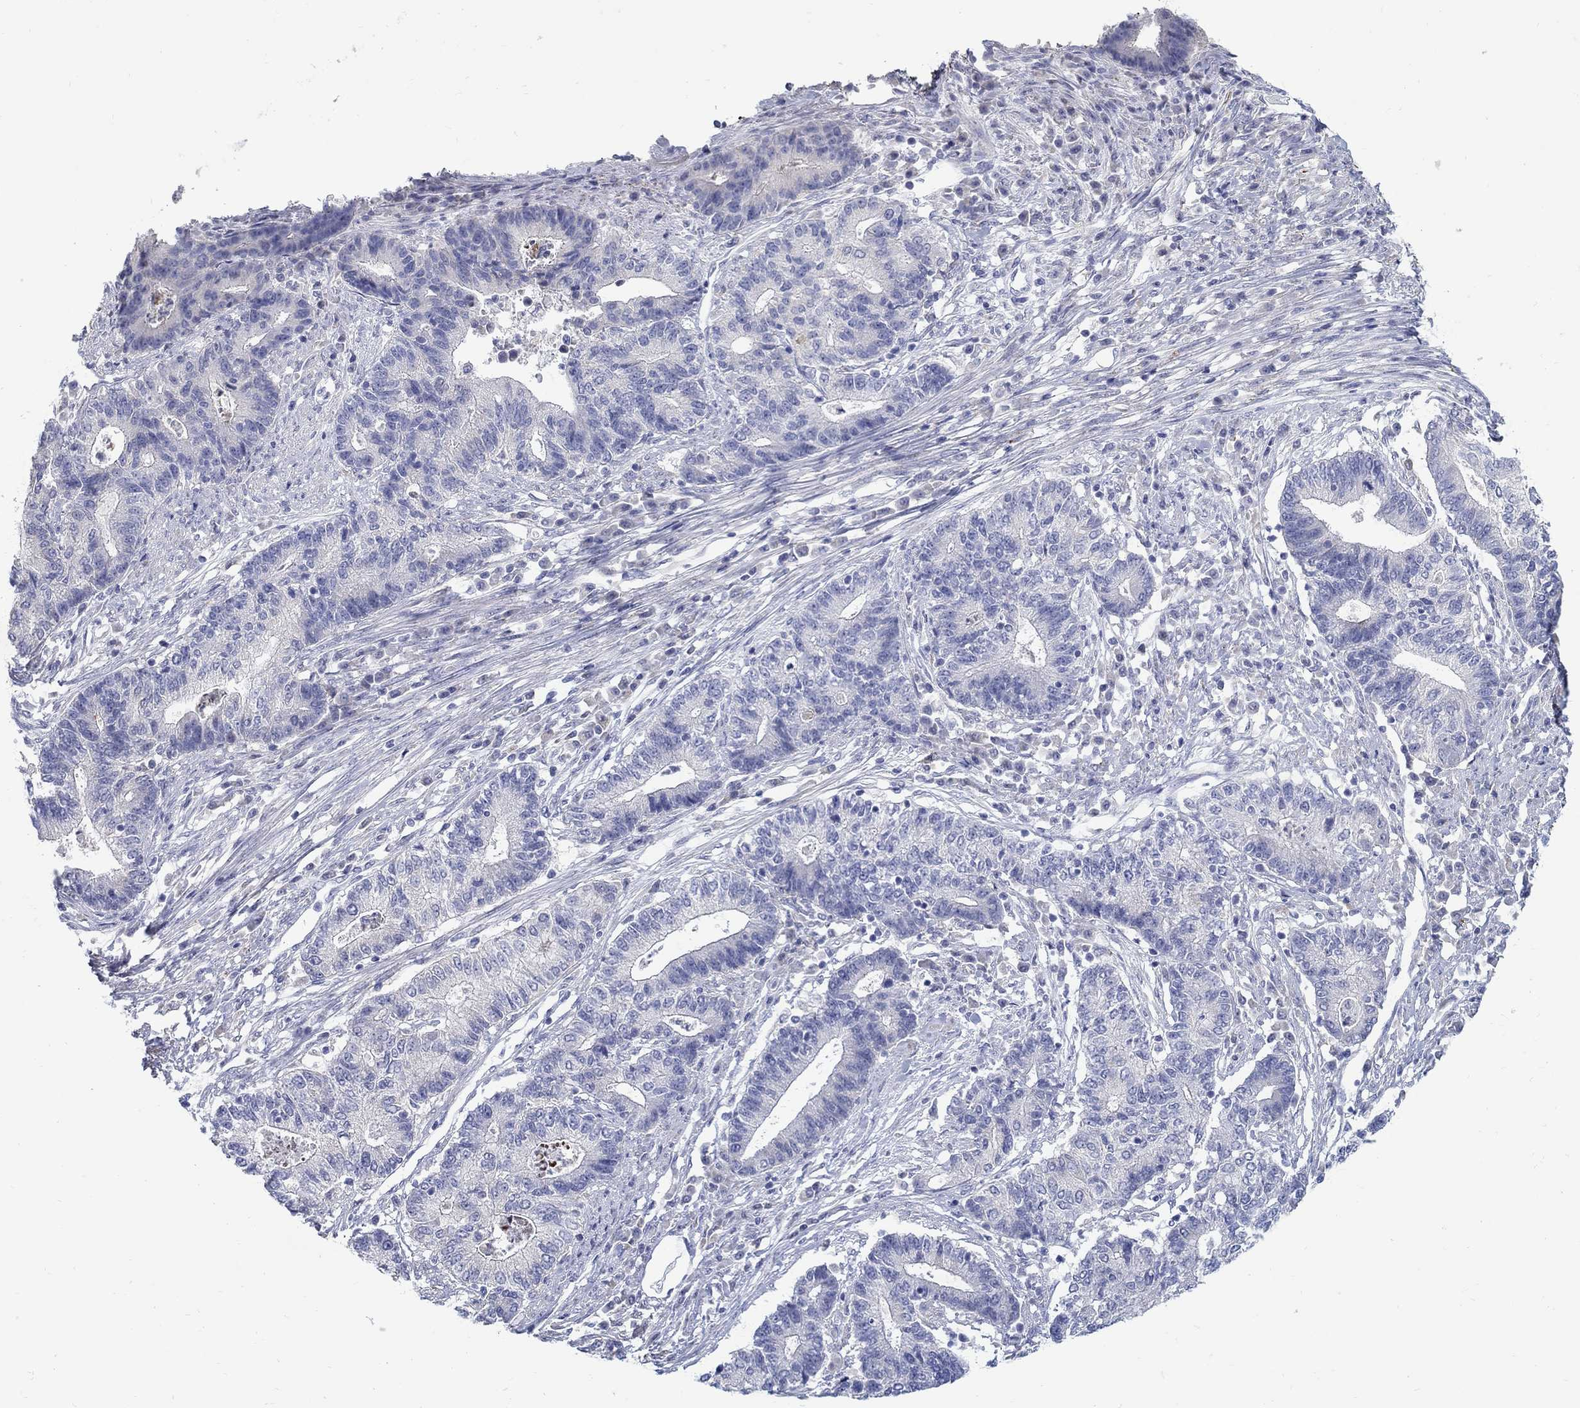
{"staining": {"intensity": "negative", "quantity": "none", "location": "none"}, "tissue": "endometrial cancer", "cell_type": "Tumor cells", "image_type": "cancer", "snomed": [{"axis": "morphology", "description": "Adenocarcinoma, NOS"}, {"axis": "topography", "description": "Uterus"}, {"axis": "topography", "description": "Endometrium"}], "caption": "IHC of endometrial cancer (adenocarcinoma) demonstrates no expression in tumor cells. (DAB (3,3'-diaminobenzidine) IHC visualized using brightfield microscopy, high magnification).", "gene": "ABCA4", "patient": {"sex": "female", "age": 54}}